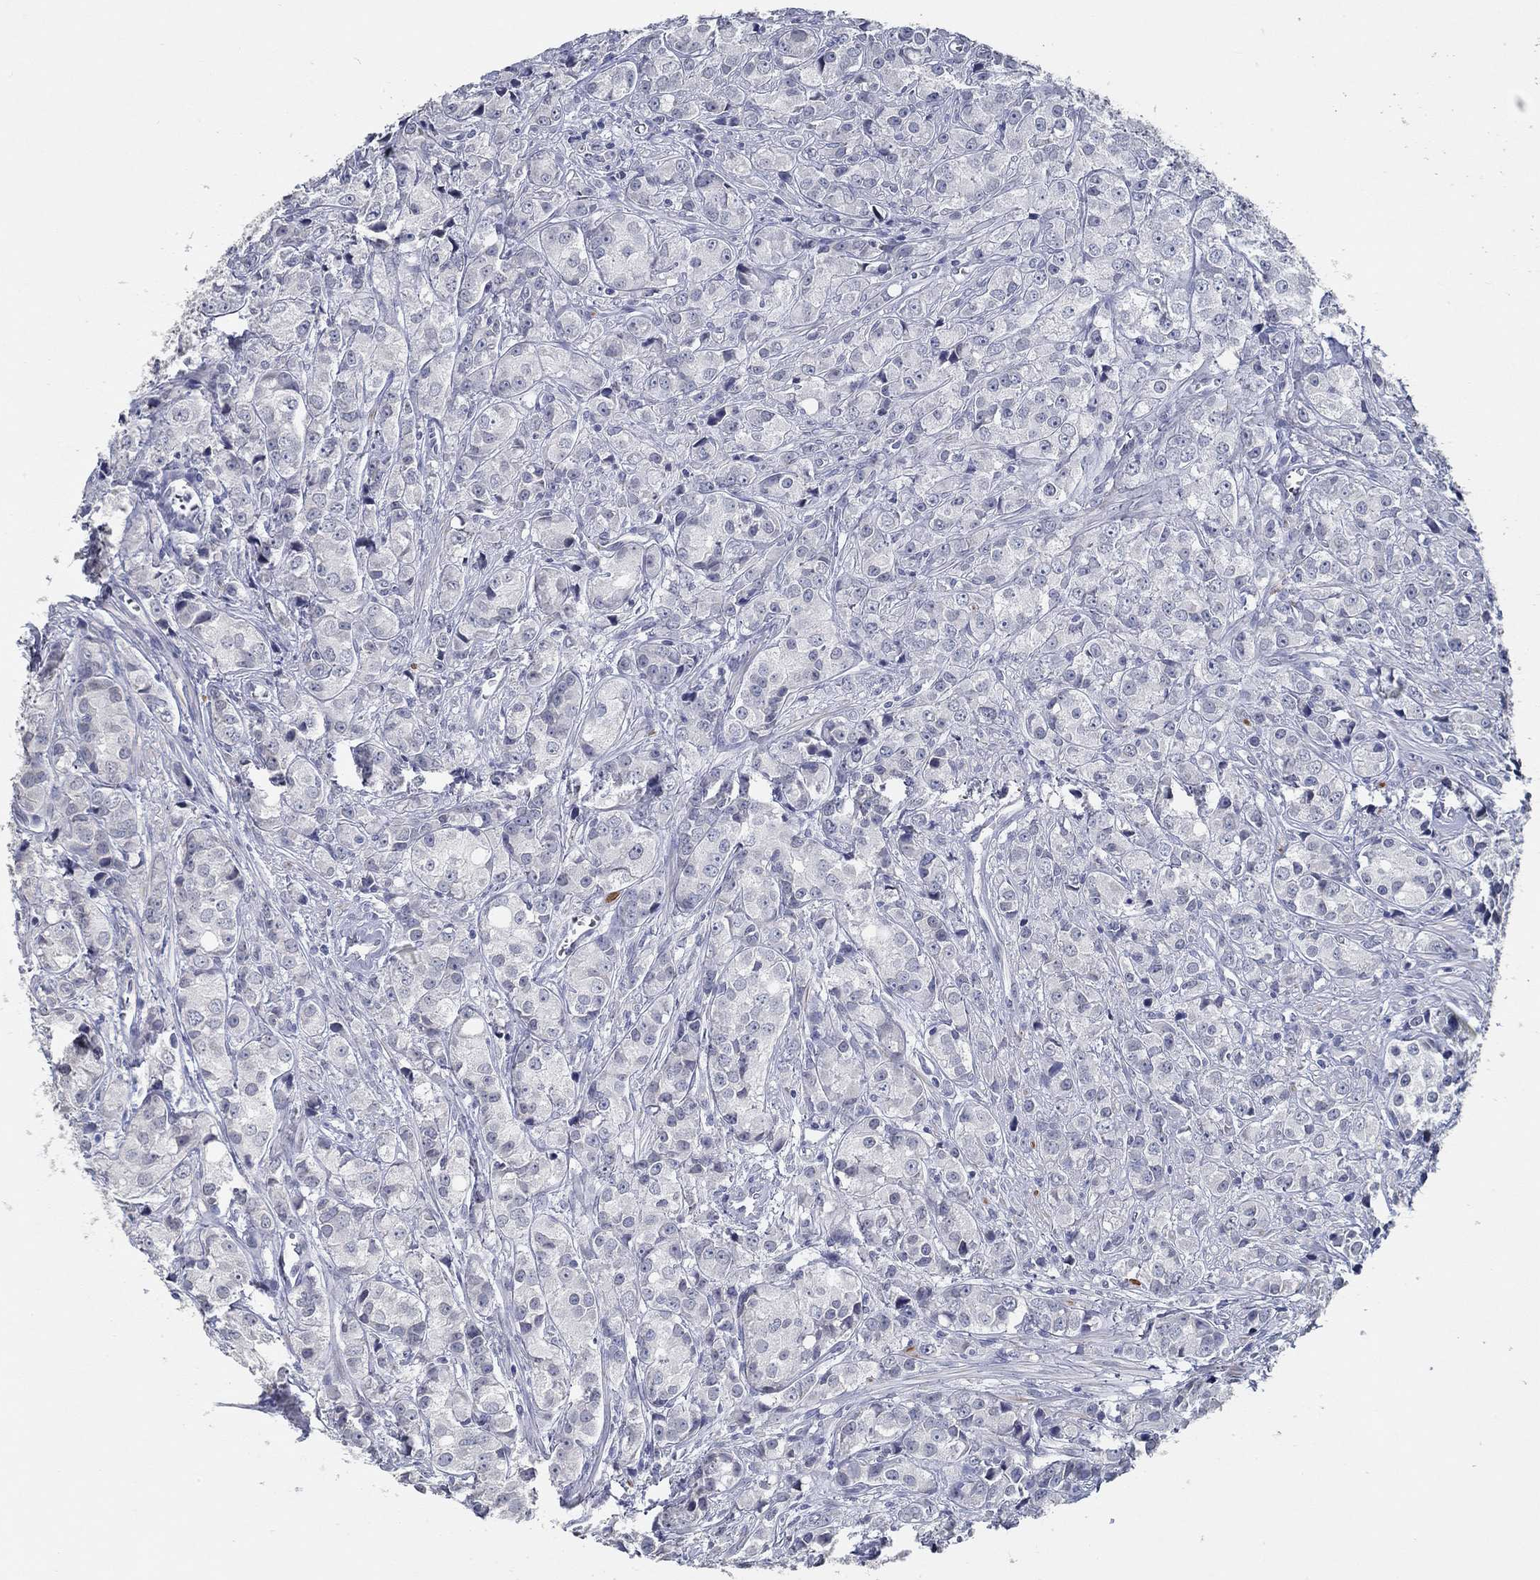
{"staining": {"intensity": "negative", "quantity": "none", "location": "none"}, "tissue": "prostate cancer", "cell_type": "Tumor cells", "image_type": "cancer", "snomed": [{"axis": "morphology", "description": "Adenocarcinoma, Medium grade"}, {"axis": "topography", "description": "Prostate"}], "caption": "An image of human adenocarcinoma (medium-grade) (prostate) is negative for staining in tumor cells.", "gene": "NUP155", "patient": {"sex": "male", "age": 74}}